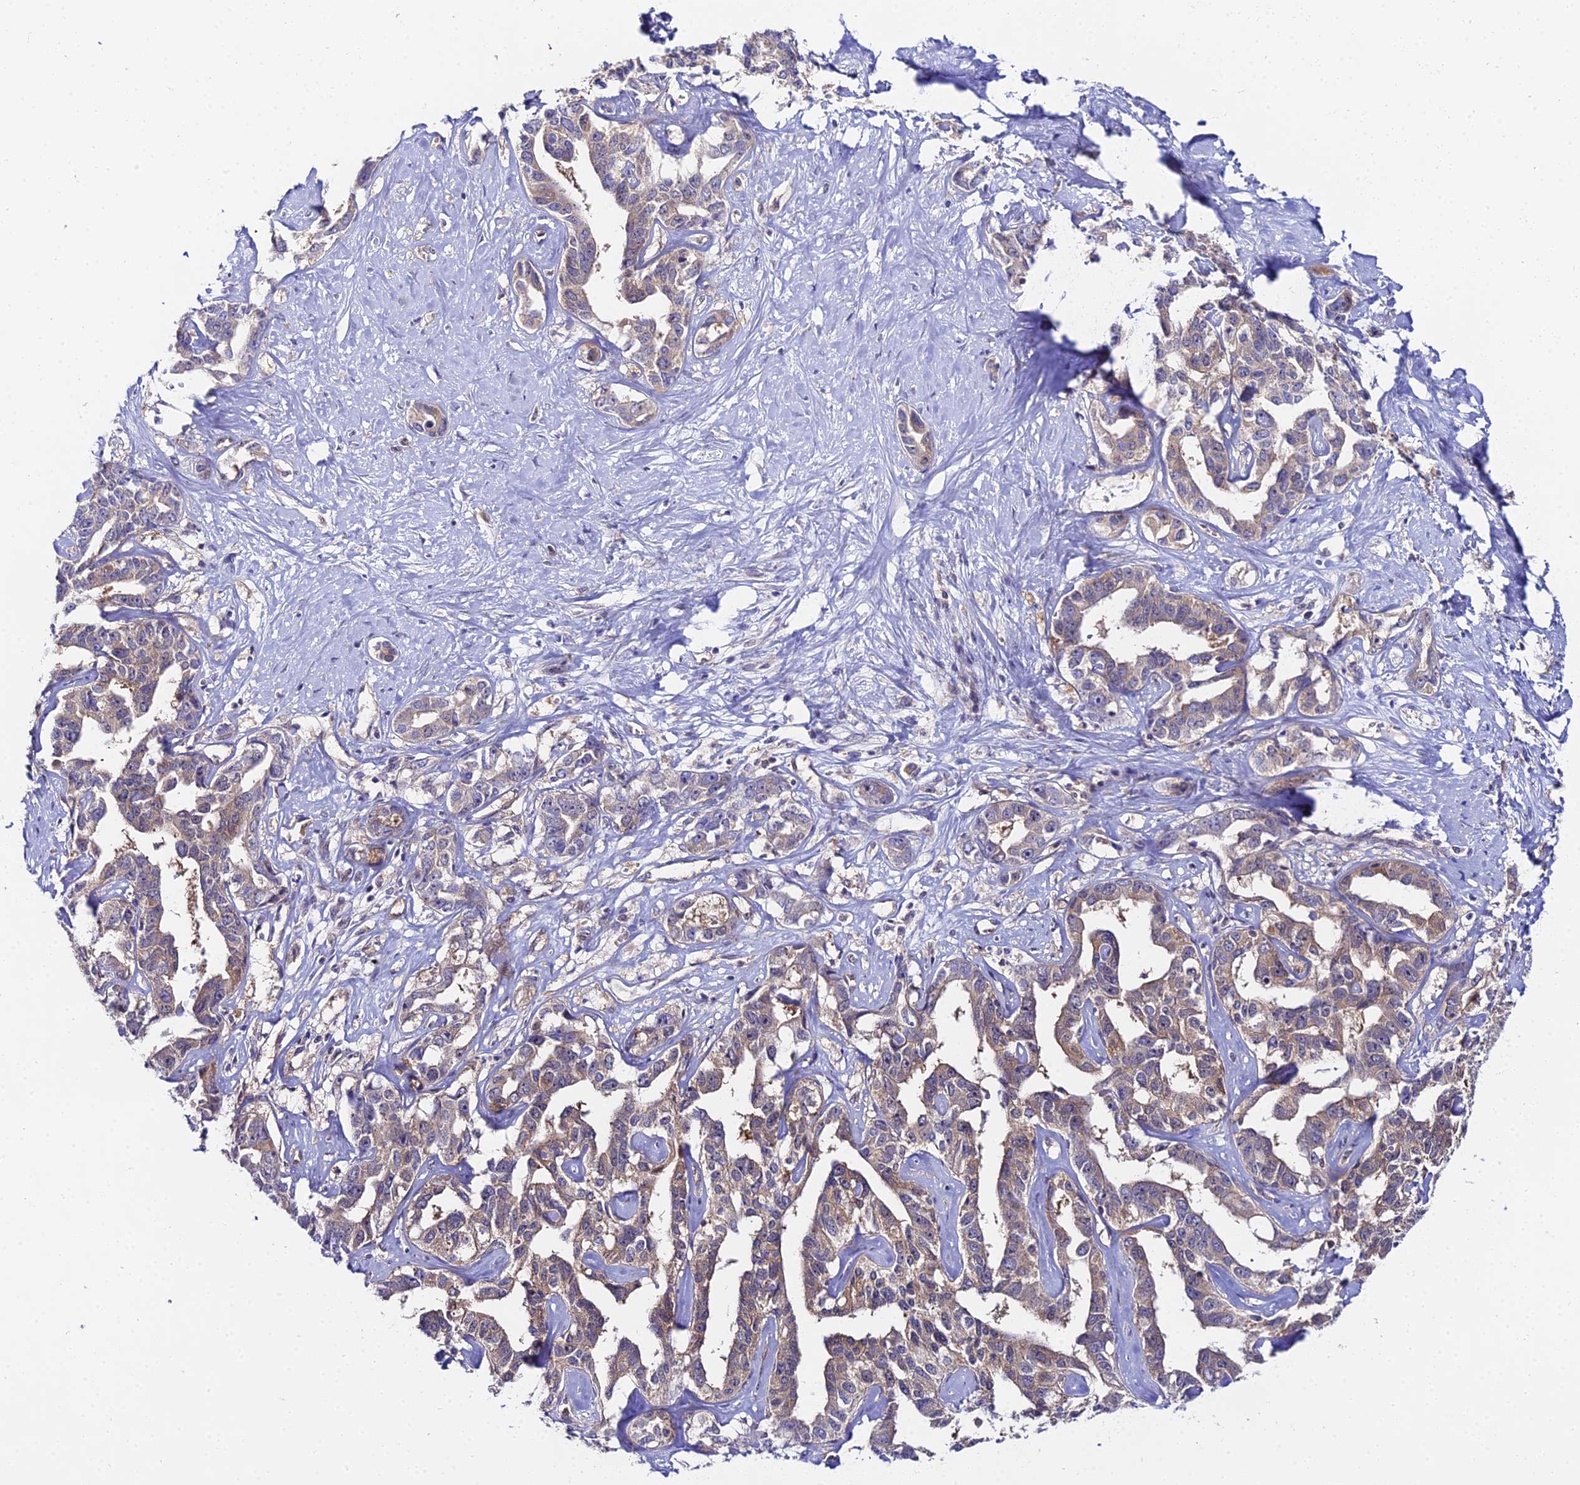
{"staining": {"intensity": "weak", "quantity": ">75%", "location": "cytoplasmic/membranous"}, "tissue": "liver cancer", "cell_type": "Tumor cells", "image_type": "cancer", "snomed": [{"axis": "morphology", "description": "Cholangiocarcinoma"}, {"axis": "topography", "description": "Liver"}], "caption": "A brown stain highlights weak cytoplasmic/membranous positivity of a protein in human liver cancer (cholangiocarcinoma) tumor cells.", "gene": "PPP2R2C", "patient": {"sex": "male", "age": 59}}